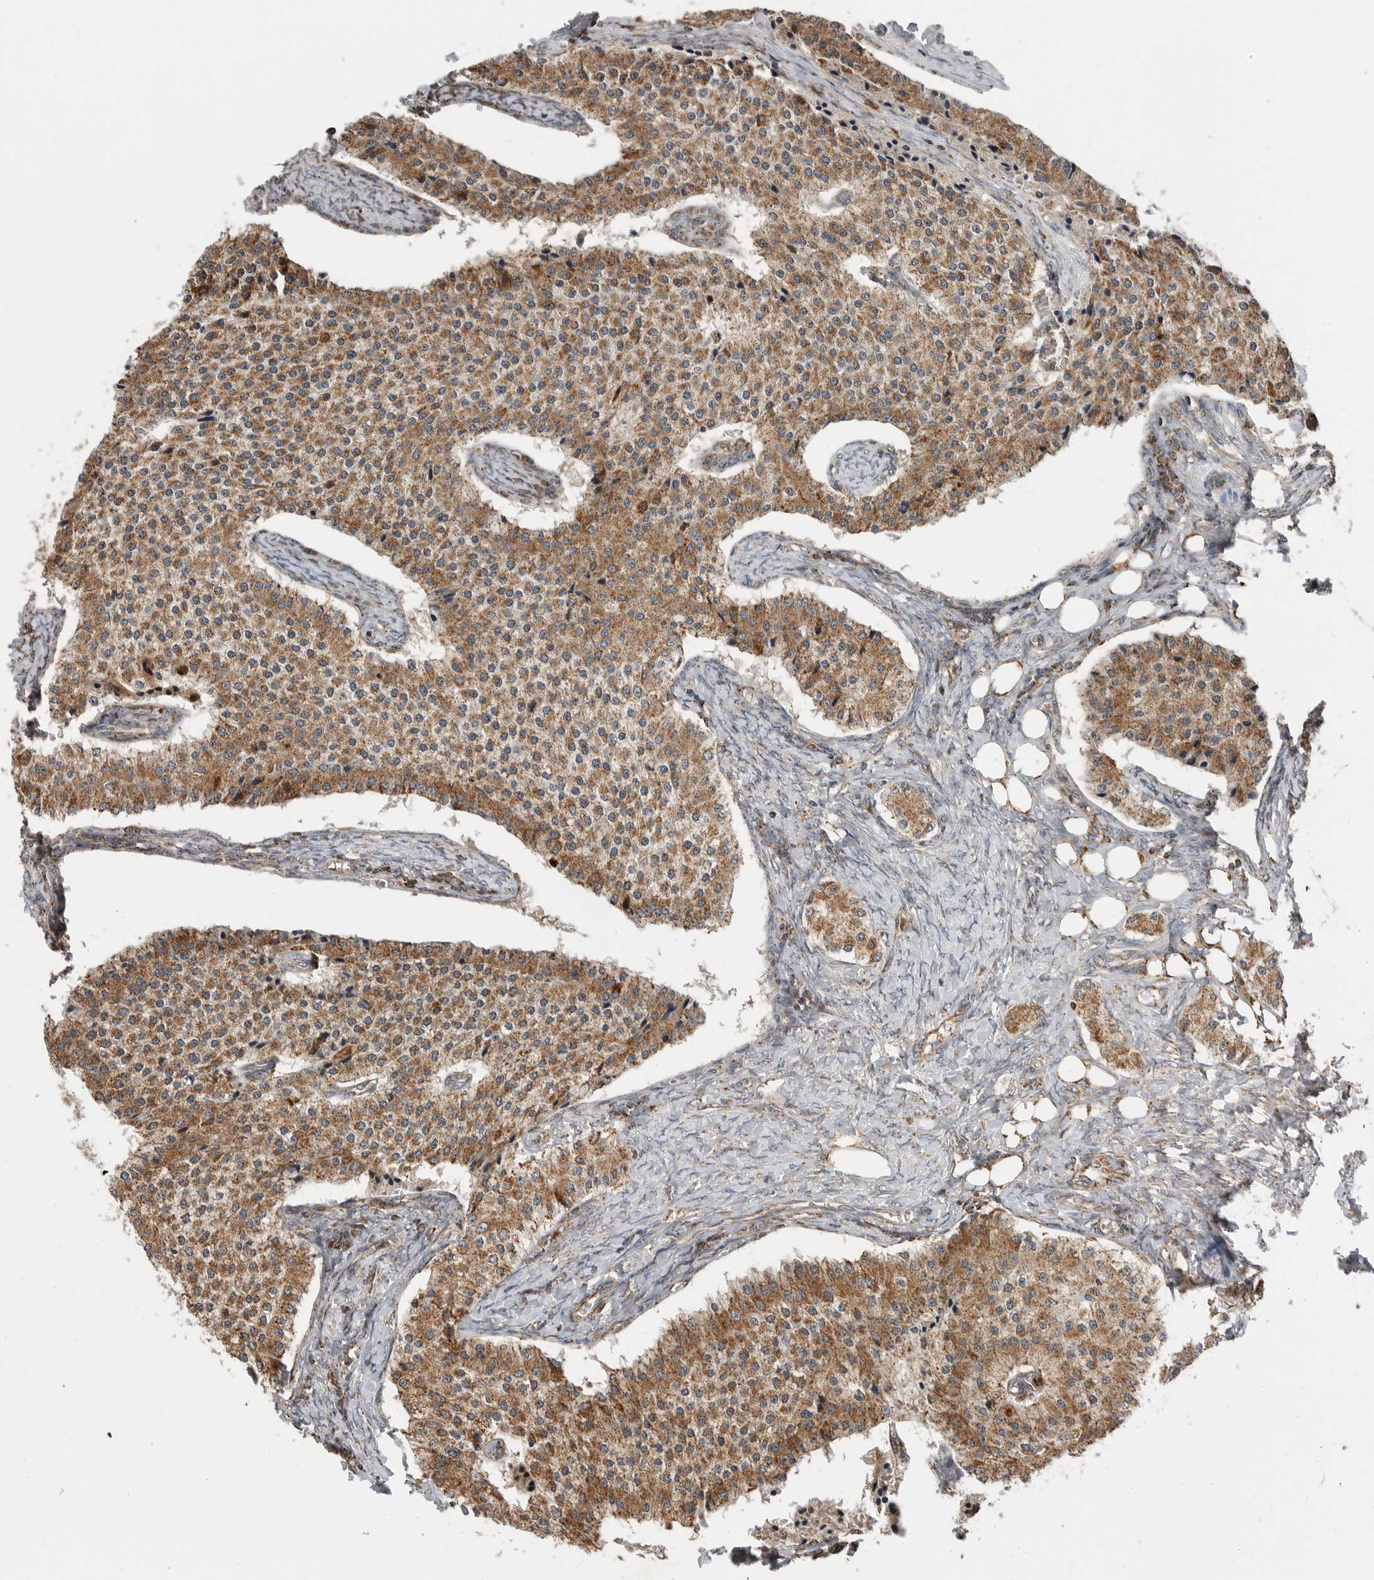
{"staining": {"intensity": "moderate", "quantity": ">75%", "location": "cytoplasmic/membranous"}, "tissue": "carcinoid", "cell_type": "Tumor cells", "image_type": "cancer", "snomed": [{"axis": "morphology", "description": "Carcinoid, malignant, NOS"}, {"axis": "topography", "description": "Colon"}], "caption": "This image reveals IHC staining of human carcinoid, with medium moderate cytoplasmic/membranous positivity in approximately >75% of tumor cells.", "gene": "GCNT2", "patient": {"sex": "female", "age": 52}}